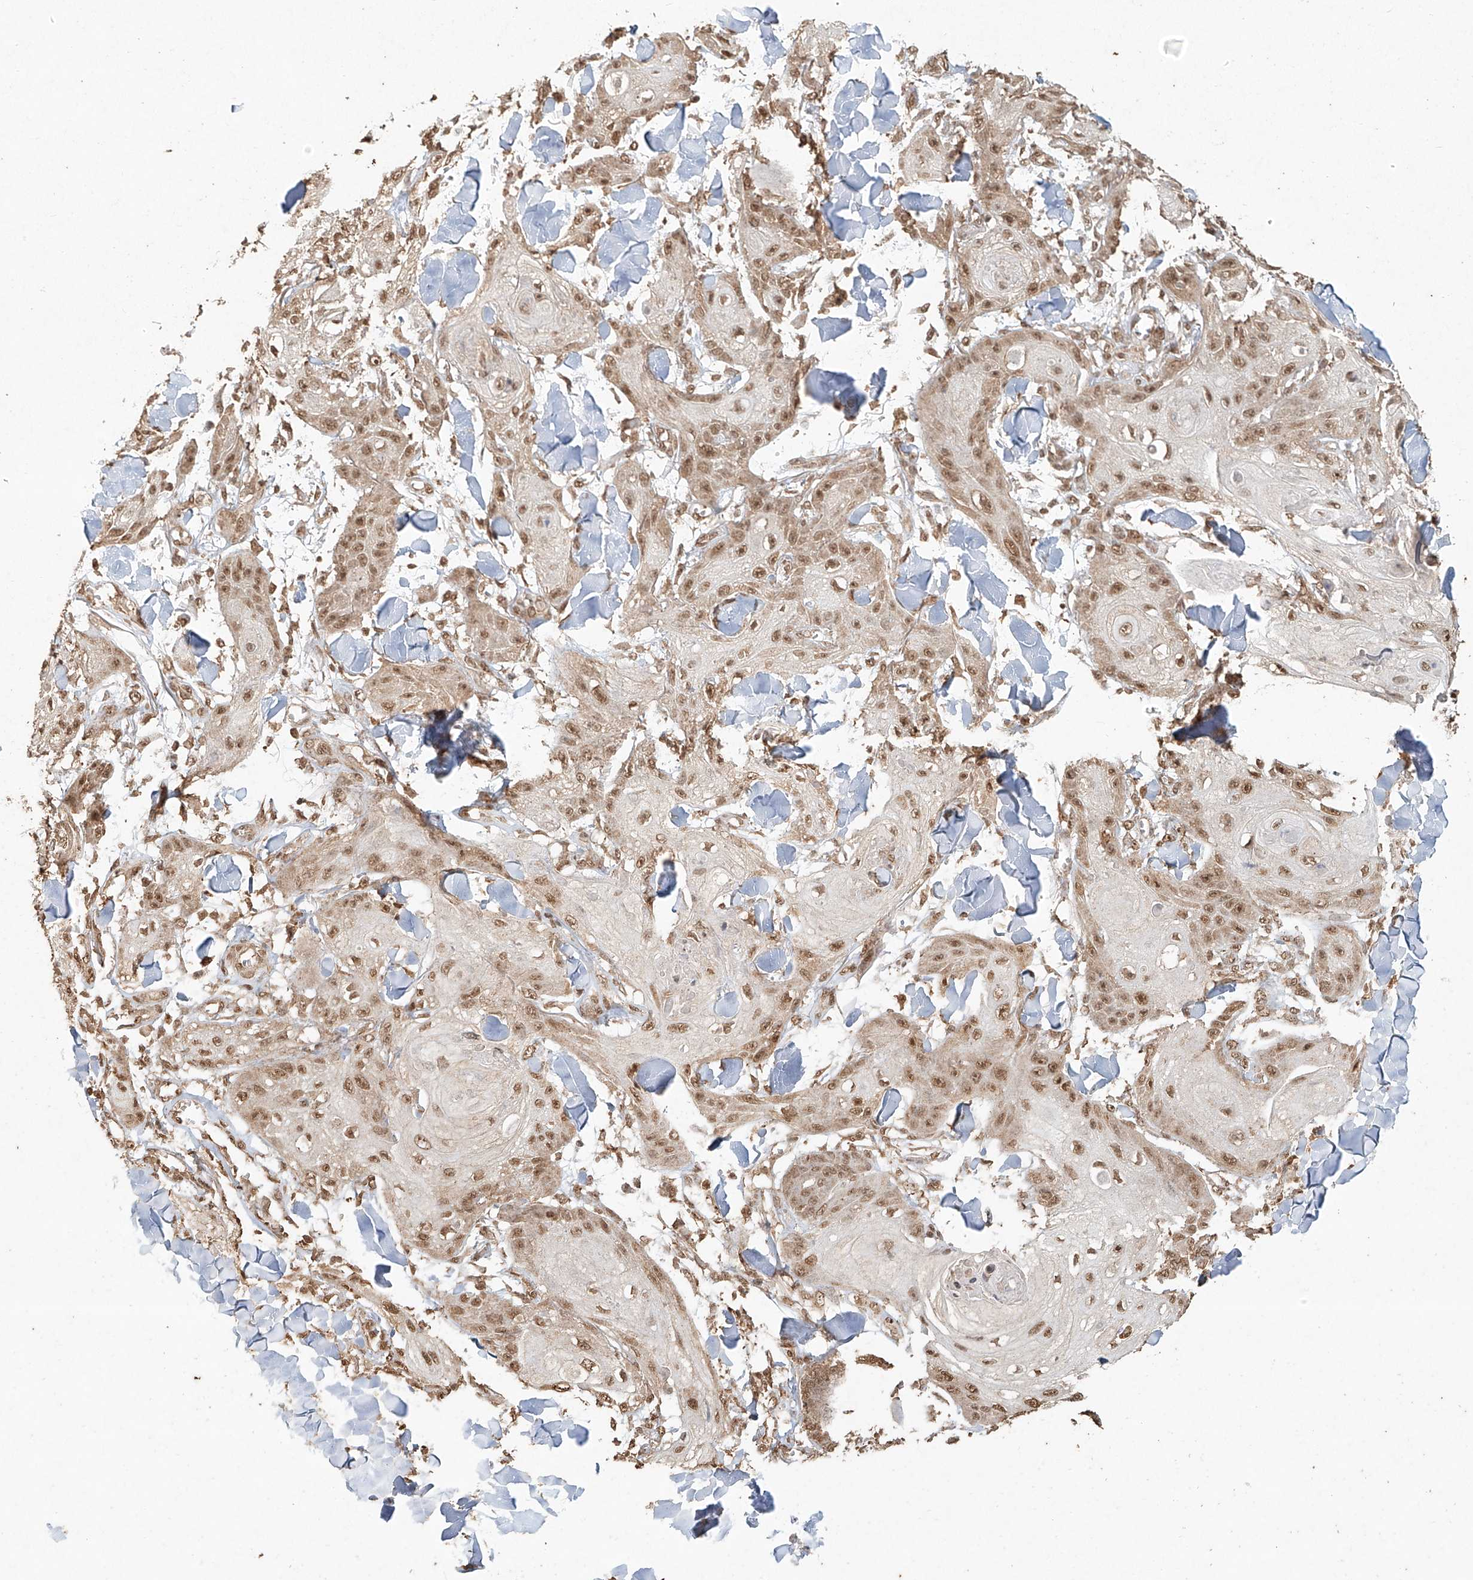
{"staining": {"intensity": "moderate", "quantity": ">75%", "location": "nuclear"}, "tissue": "skin cancer", "cell_type": "Tumor cells", "image_type": "cancer", "snomed": [{"axis": "morphology", "description": "Squamous cell carcinoma, NOS"}, {"axis": "topography", "description": "Skin"}], "caption": "Immunohistochemistry staining of skin cancer, which shows medium levels of moderate nuclear positivity in approximately >75% of tumor cells indicating moderate nuclear protein staining. The staining was performed using DAB (3,3'-diaminobenzidine) (brown) for protein detection and nuclei were counterstained in hematoxylin (blue).", "gene": "TIGAR", "patient": {"sex": "male", "age": 74}}